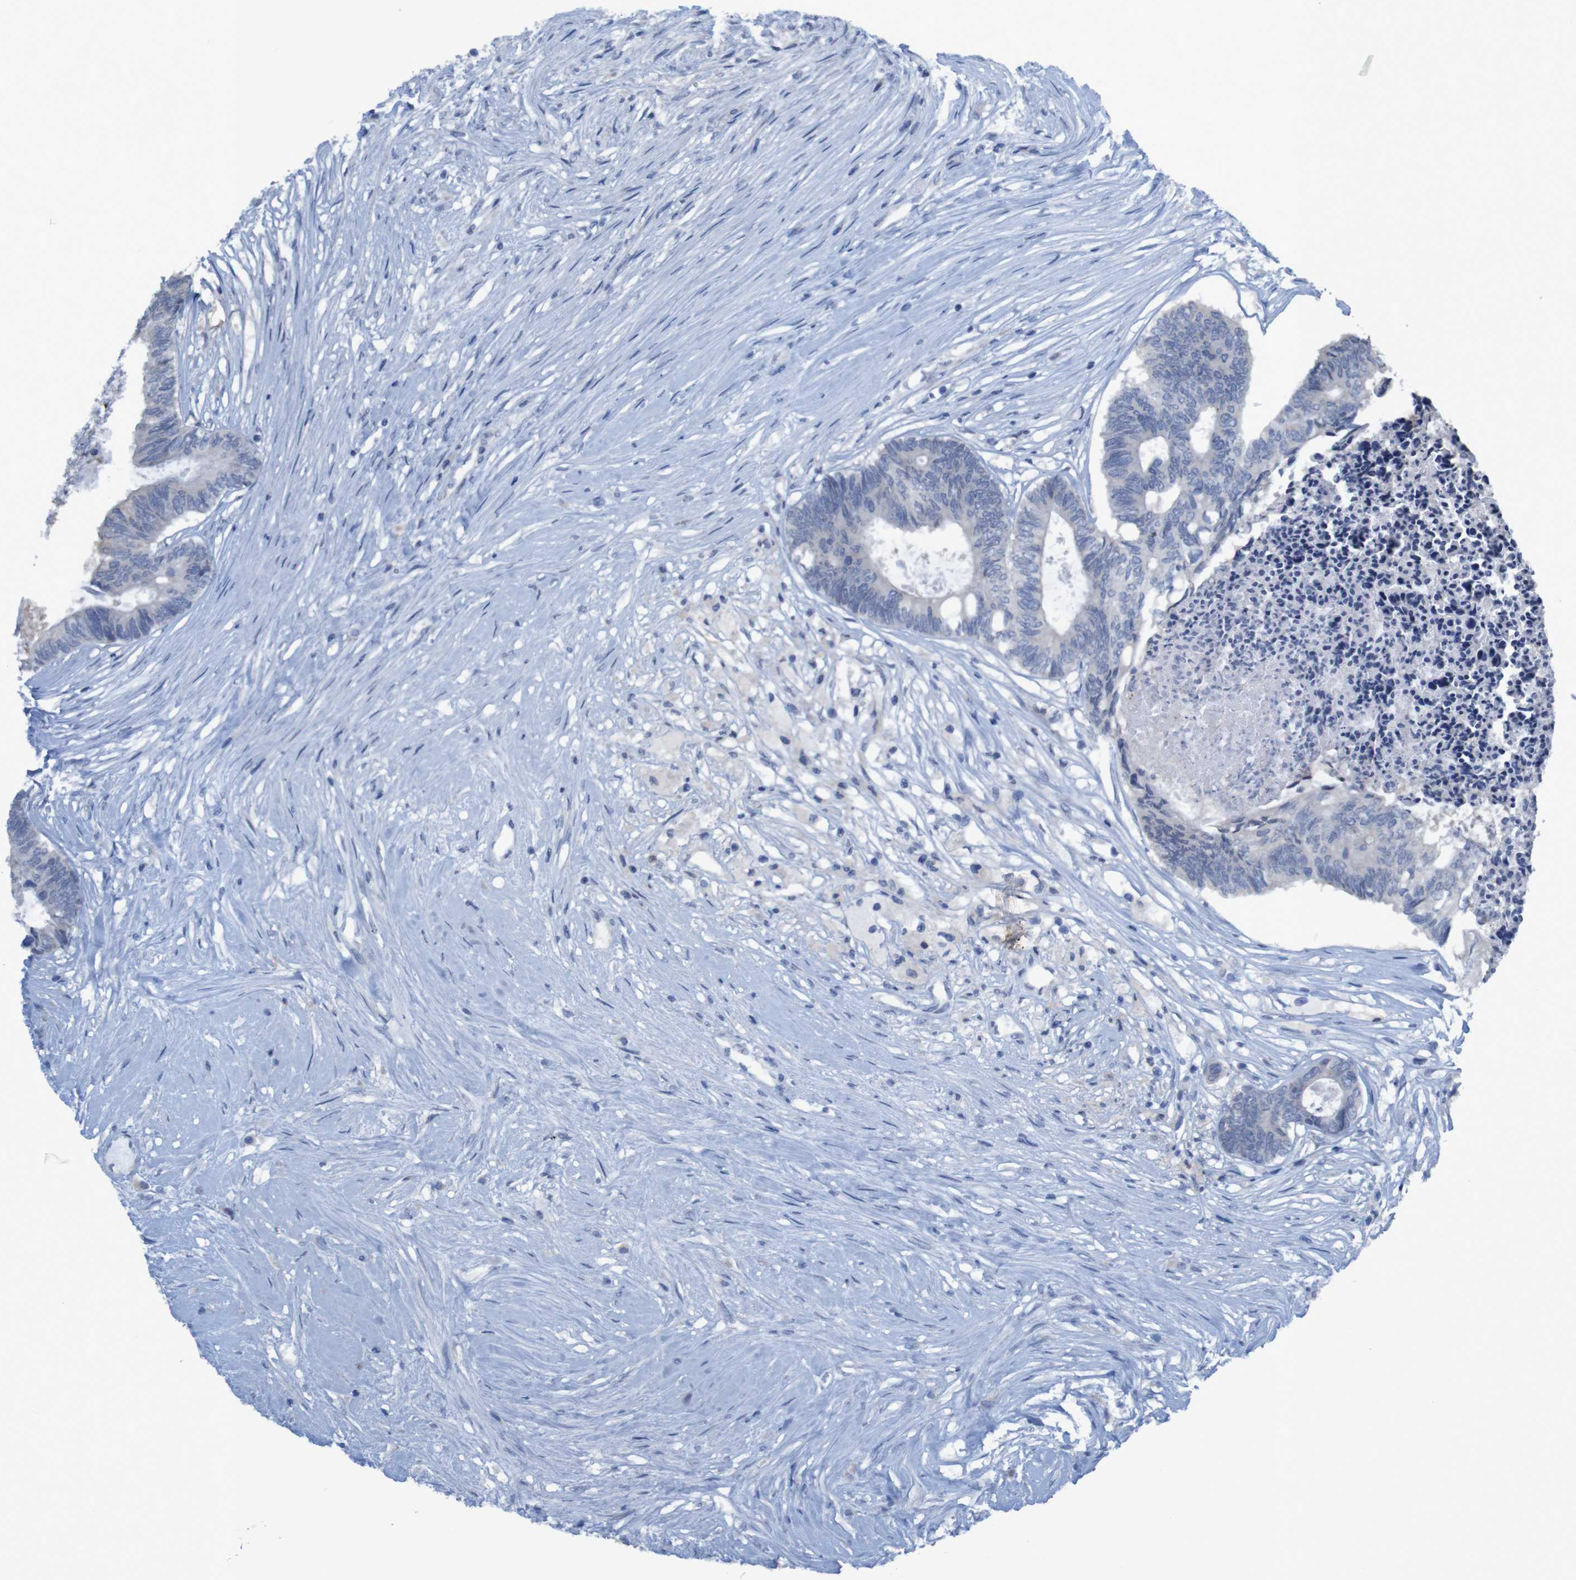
{"staining": {"intensity": "negative", "quantity": "none", "location": "none"}, "tissue": "colorectal cancer", "cell_type": "Tumor cells", "image_type": "cancer", "snomed": [{"axis": "morphology", "description": "Adenocarcinoma, NOS"}, {"axis": "topography", "description": "Rectum"}], "caption": "The immunohistochemistry (IHC) photomicrograph has no significant expression in tumor cells of adenocarcinoma (colorectal) tissue.", "gene": "CLDN18", "patient": {"sex": "male", "age": 63}}